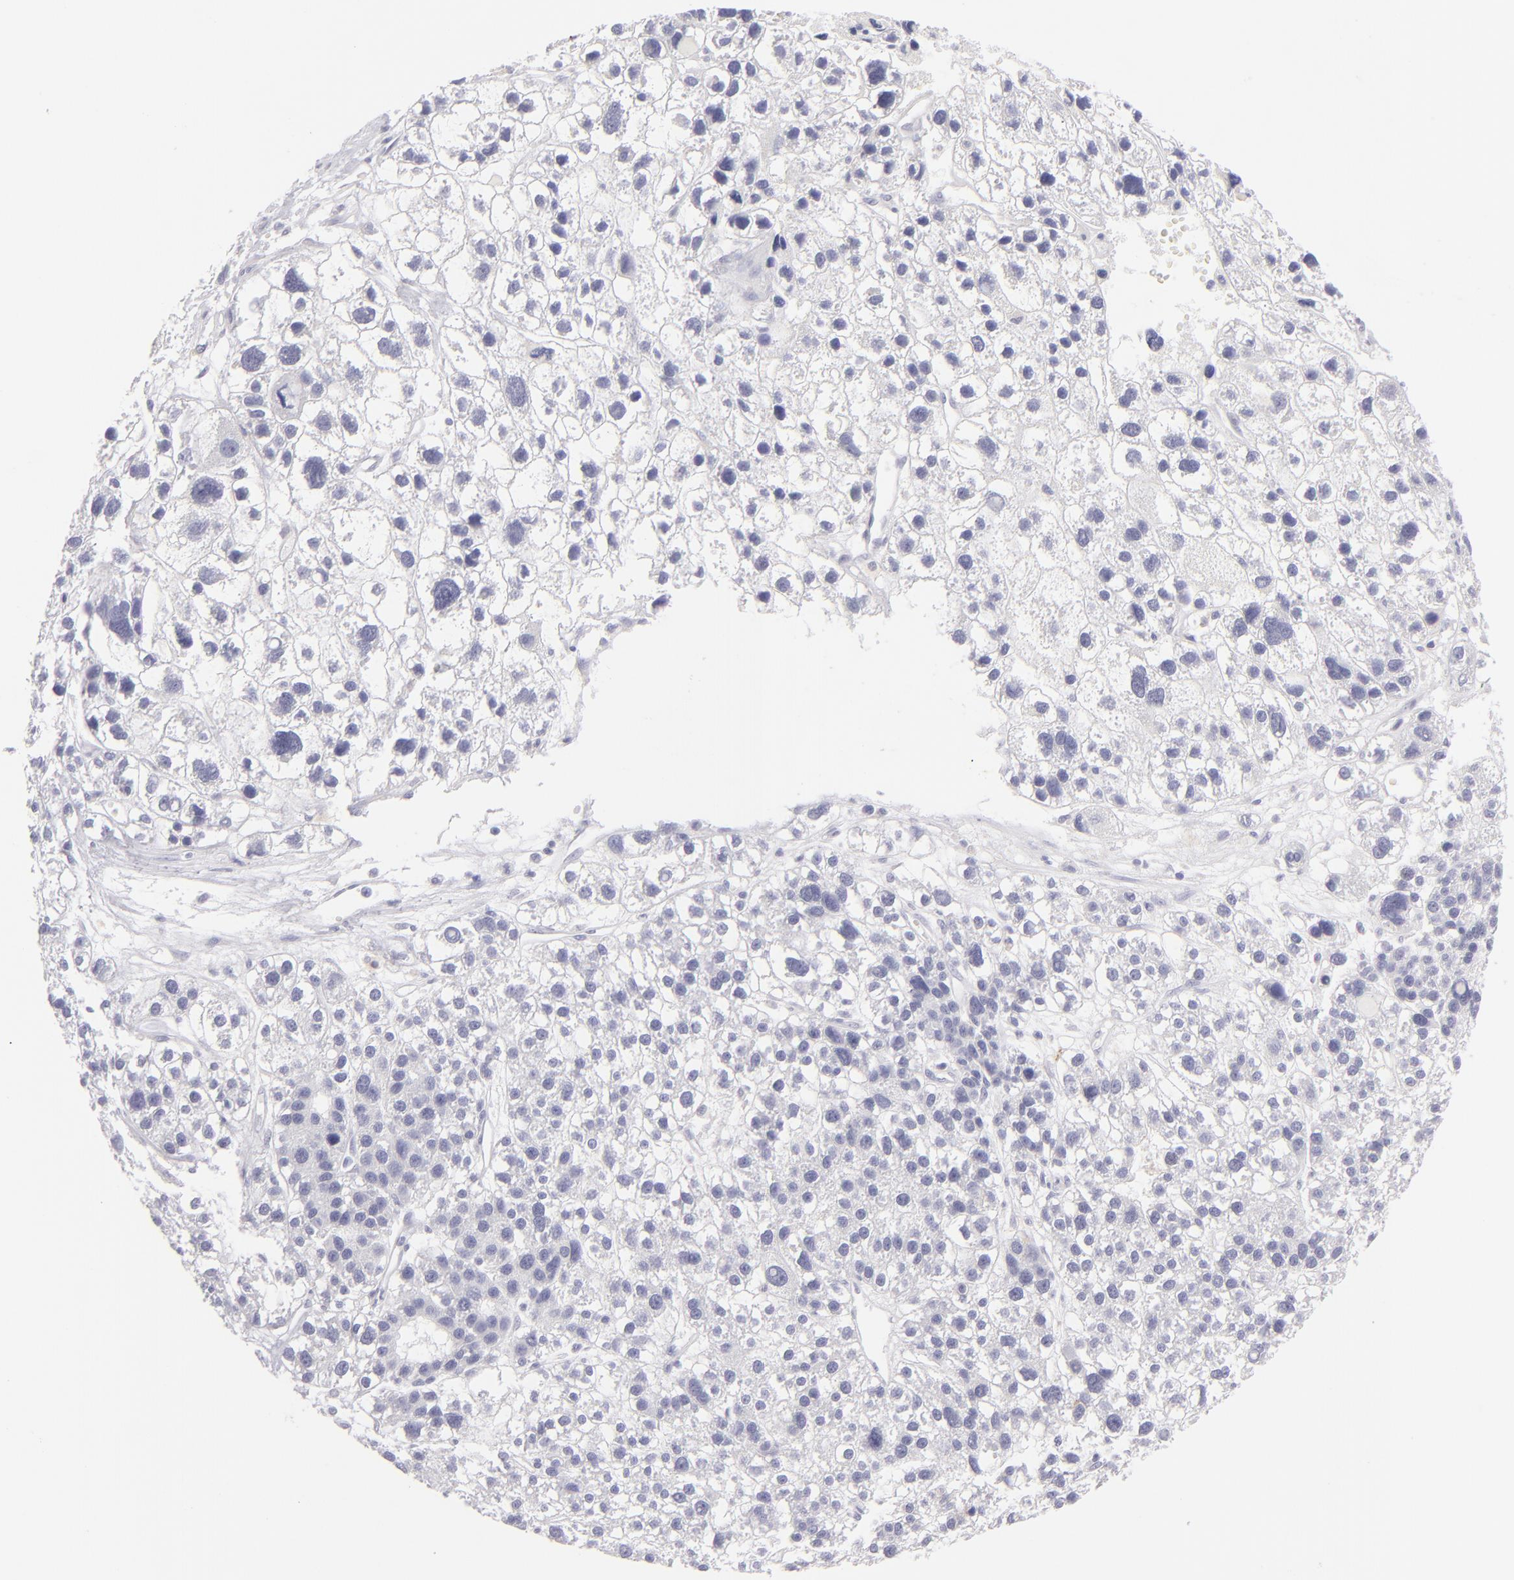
{"staining": {"intensity": "negative", "quantity": "none", "location": "none"}, "tissue": "liver cancer", "cell_type": "Tumor cells", "image_type": "cancer", "snomed": [{"axis": "morphology", "description": "Carcinoma, Hepatocellular, NOS"}, {"axis": "topography", "description": "Liver"}], "caption": "Photomicrograph shows no protein positivity in tumor cells of hepatocellular carcinoma (liver) tissue.", "gene": "CLDN4", "patient": {"sex": "female", "age": 85}}